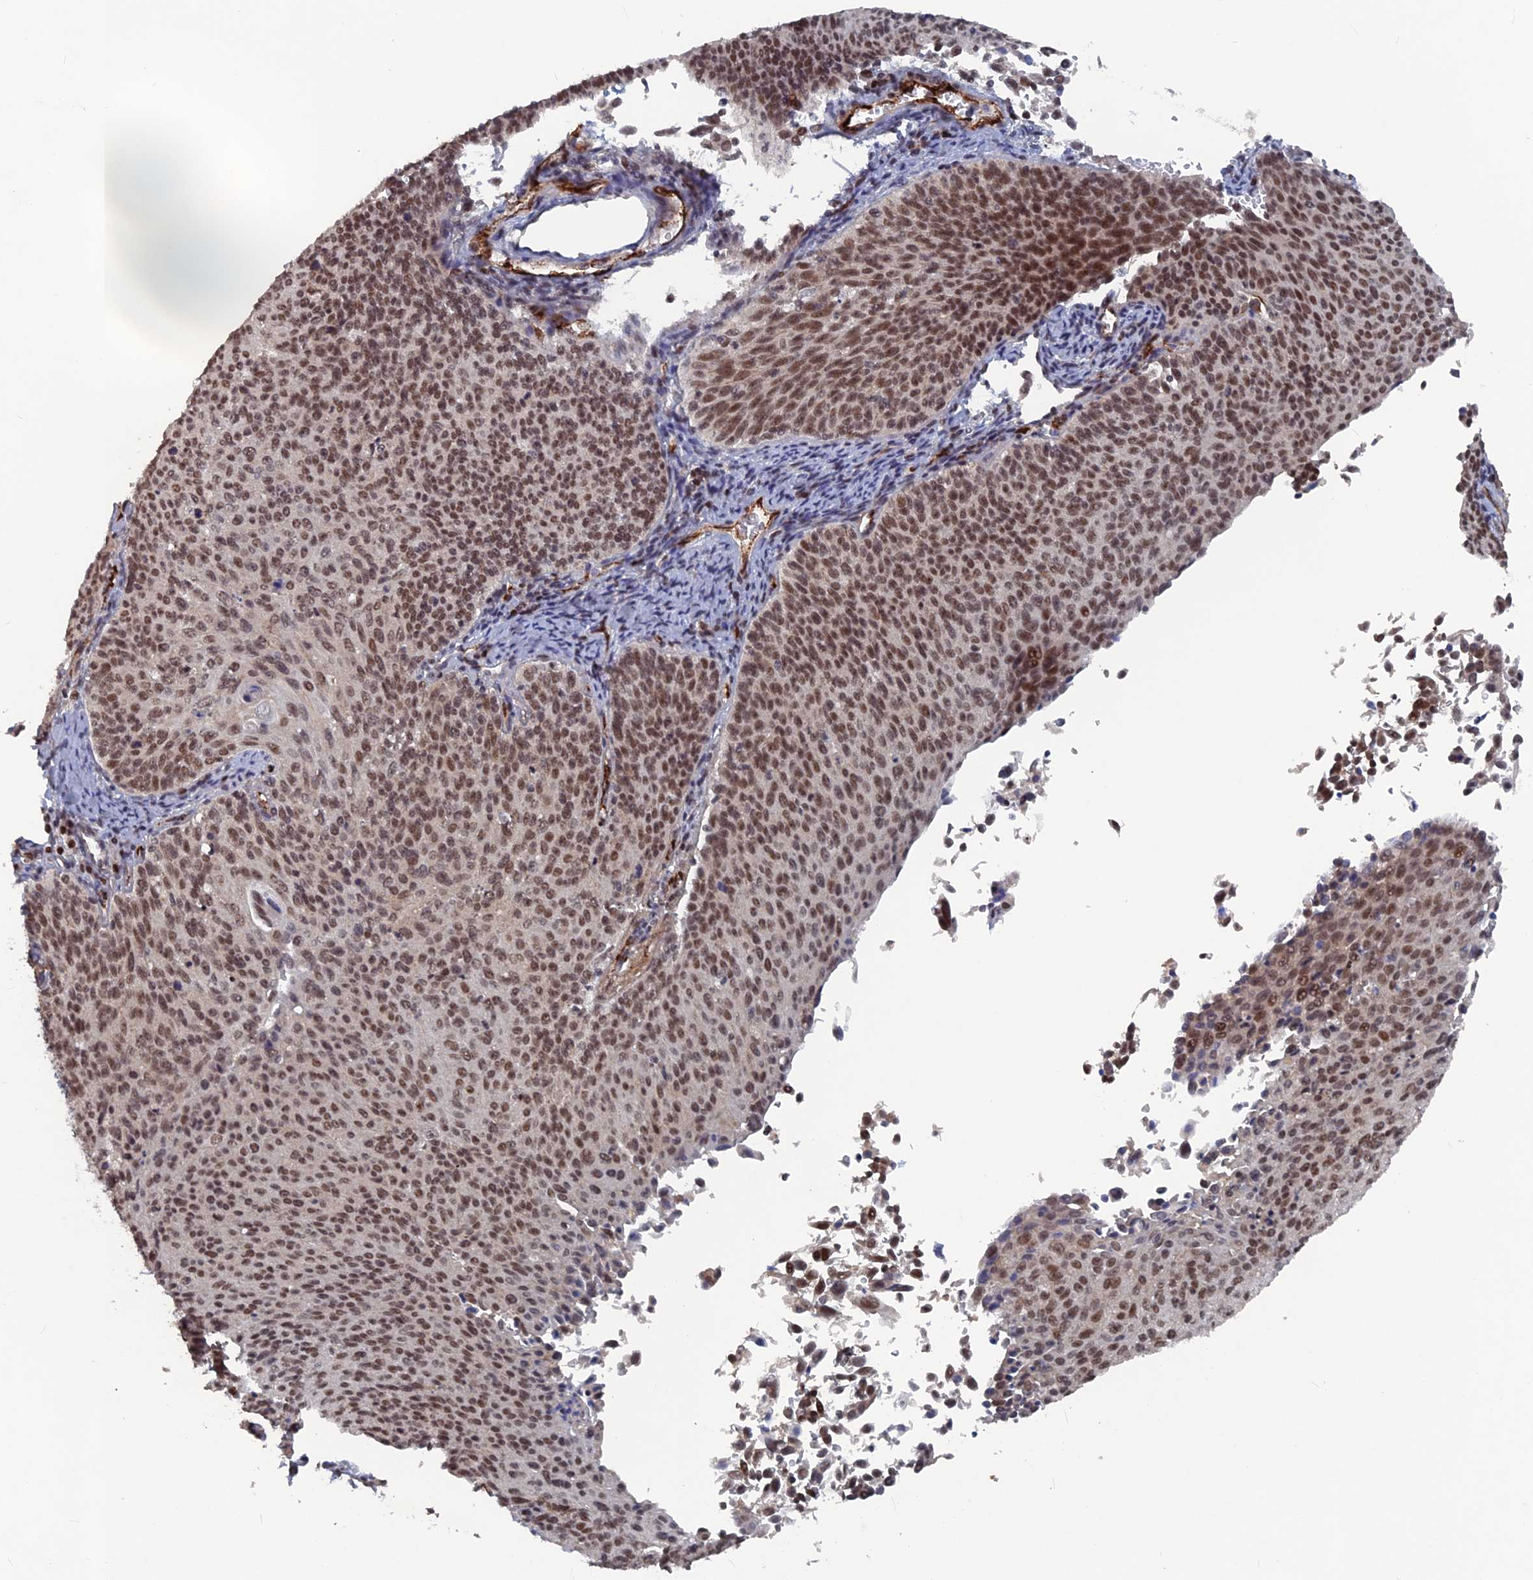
{"staining": {"intensity": "moderate", "quantity": ">75%", "location": "nuclear"}, "tissue": "cervical cancer", "cell_type": "Tumor cells", "image_type": "cancer", "snomed": [{"axis": "morphology", "description": "Squamous cell carcinoma, NOS"}, {"axis": "topography", "description": "Cervix"}], "caption": "IHC micrograph of neoplastic tissue: squamous cell carcinoma (cervical) stained using IHC shows medium levels of moderate protein expression localized specifically in the nuclear of tumor cells, appearing as a nuclear brown color.", "gene": "SH3D21", "patient": {"sex": "female", "age": 55}}